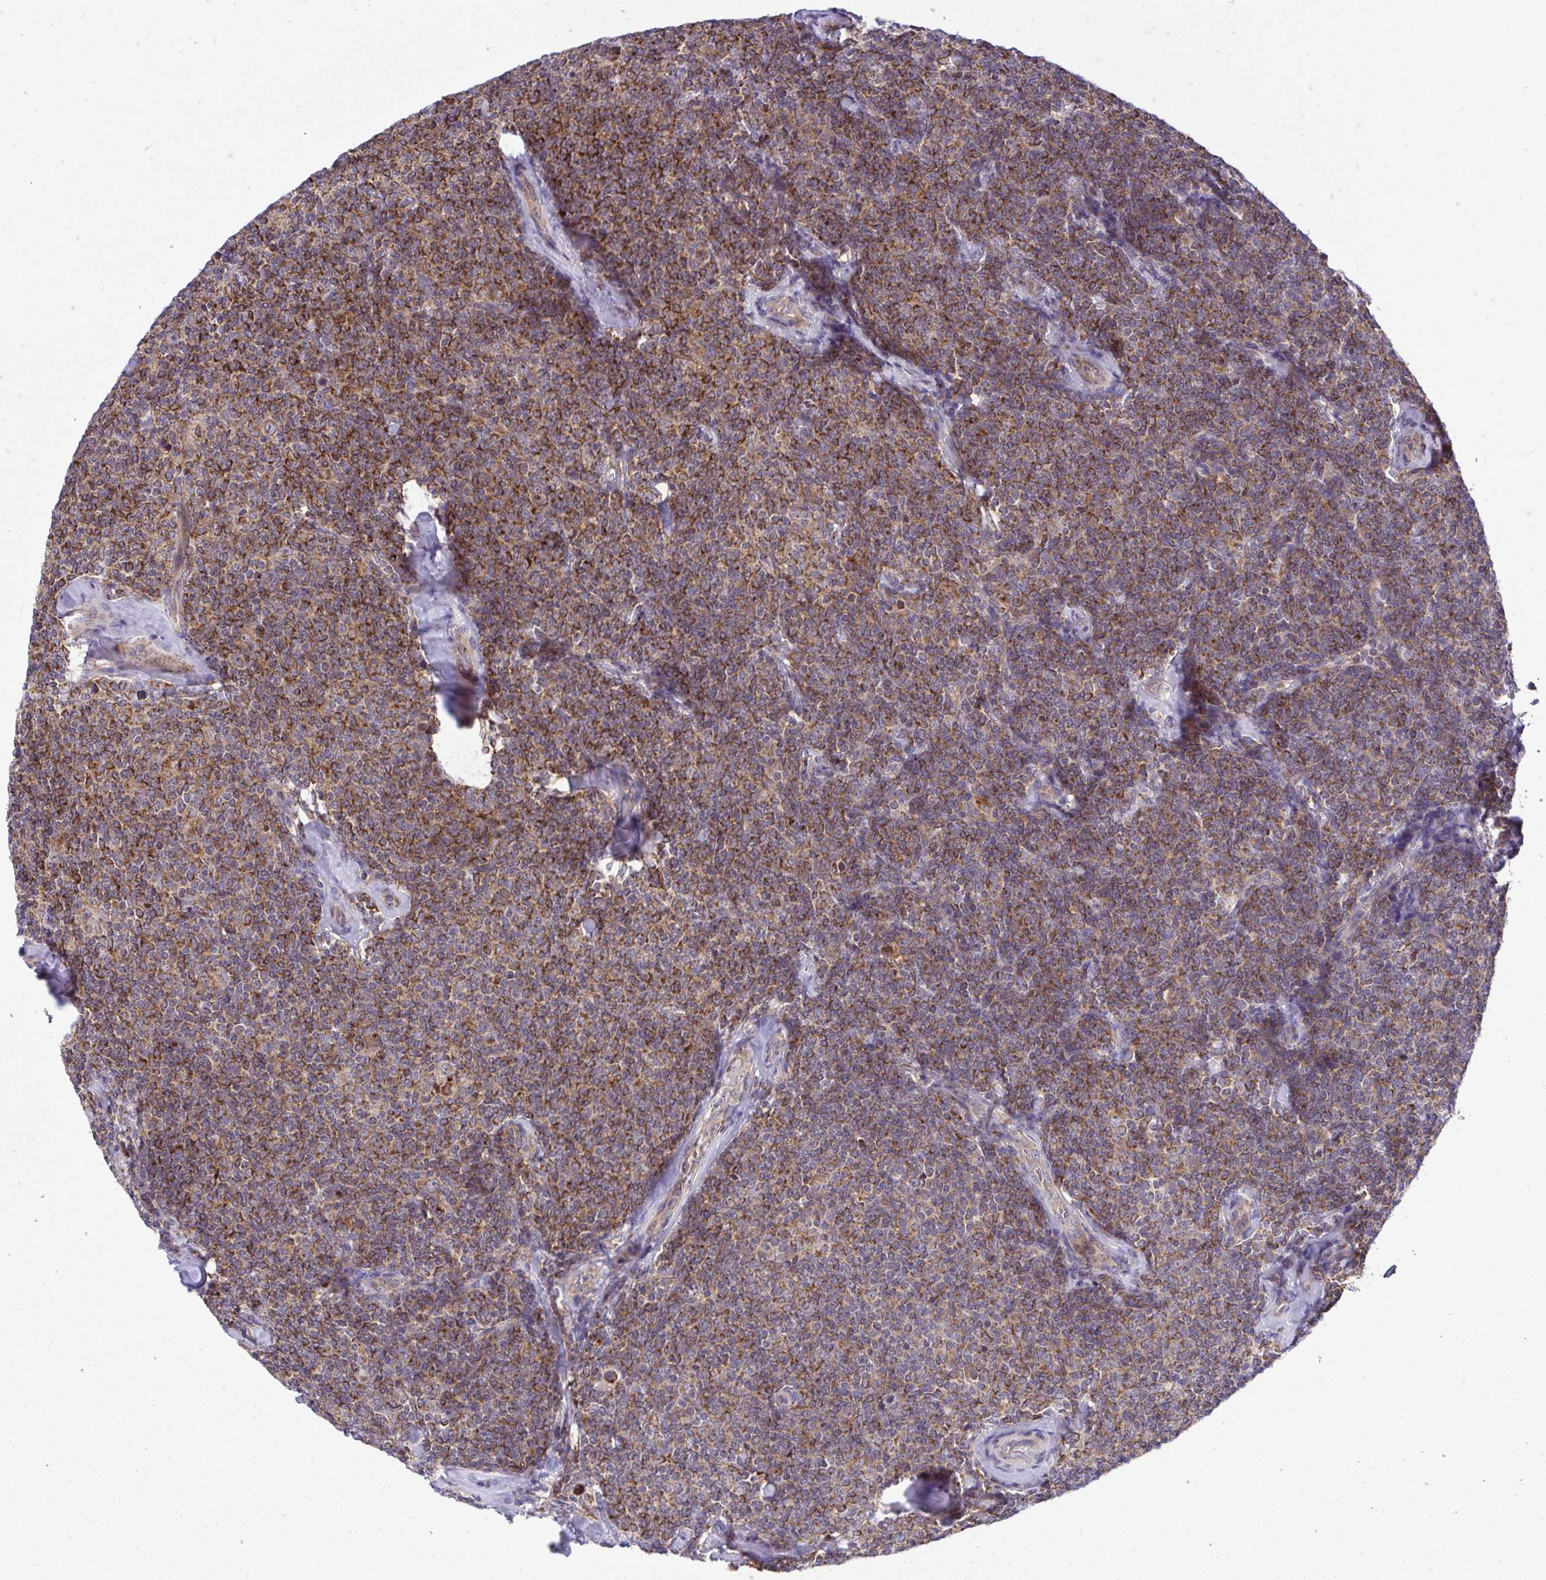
{"staining": {"intensity": "strong", "quantity": ">75%", "location": "cytoplasmic/membranous"}, "tissue": "lymphoma", "cell_type": "Tumor cells", "image_type": "cancer", "snomed": [{"axis": "morphology", "description": "Malignant lymphoma, non-Hodgkin's type, Low grade"}, {"axis": "topography", "description": "Lymph node"}], "caption": "High-magnification brightfield microscopy of low-grade malignant lymphoma, non-Hodgkin's type stained with DAB (3,3'-diaminobenzidine) (brown) and counterstained with hematoxylin (blue). tumor cells exhibit strong cytoplasmic/membranous positivity is present in about>75% of cells.", "gene": "VTI1B", "patient": {"sex": "female", "age": 56}}